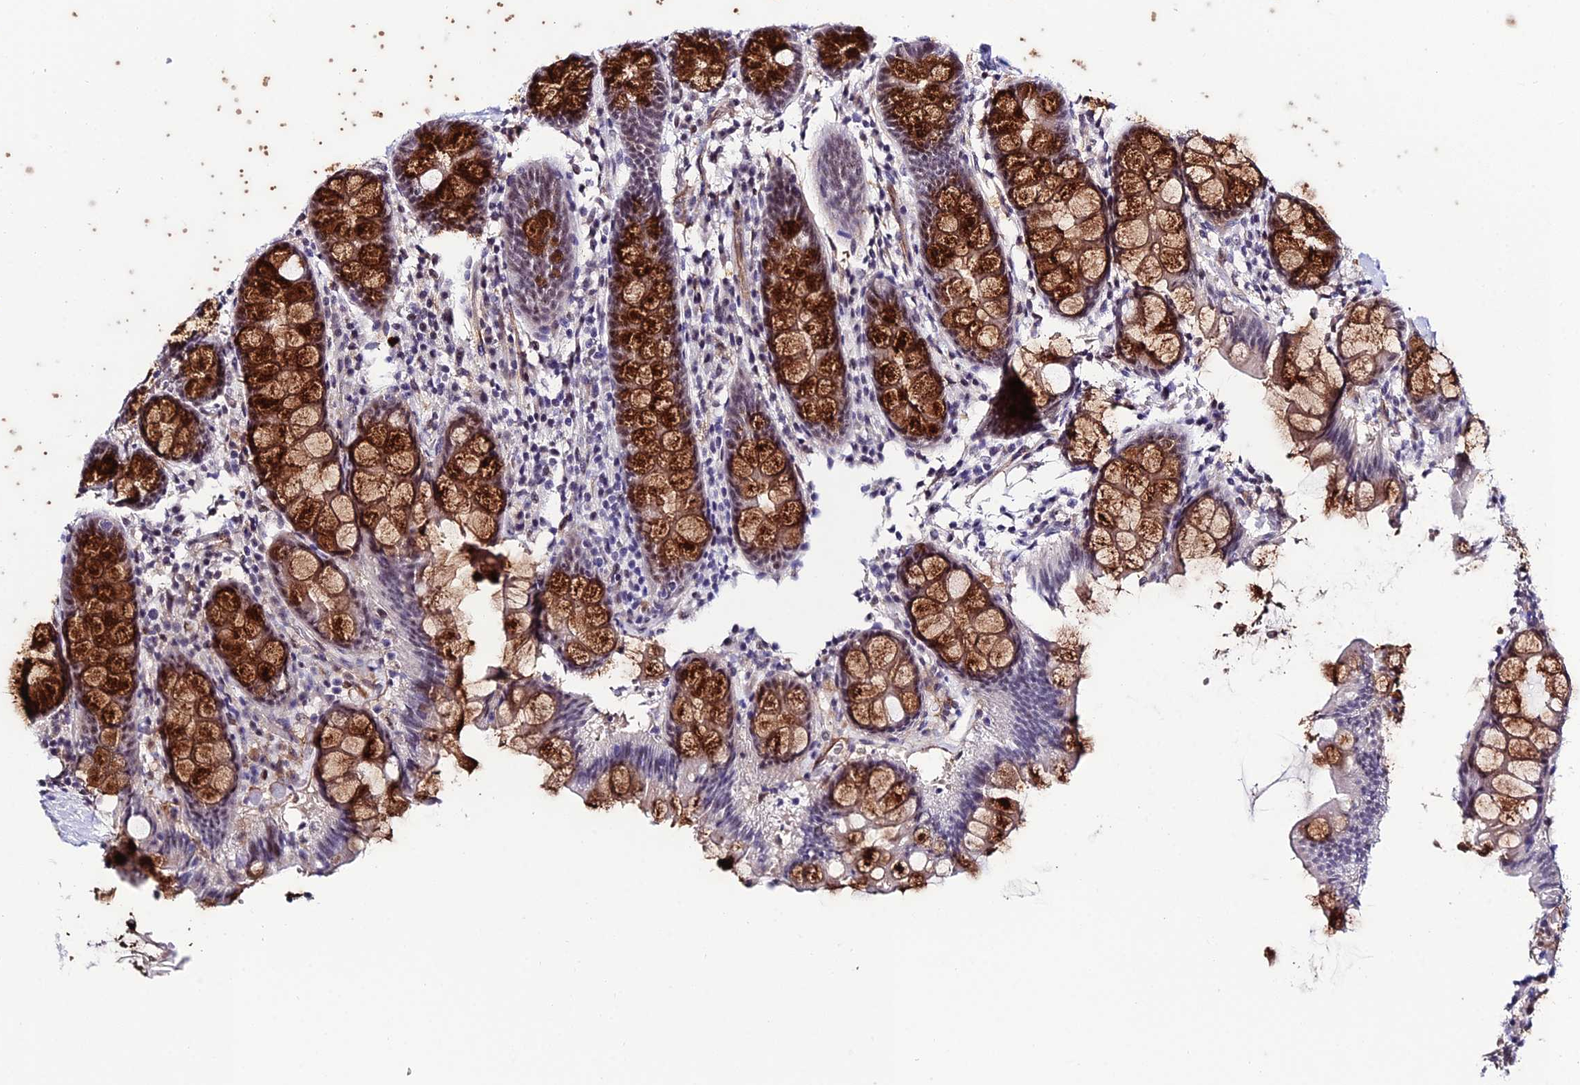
{"staining": {"intensity": "moderate", "quantity": ">75%", "location": "cytoplasmic/membranous"}, "tissue": "colon", "cell_type": "Endothelial cells", "image_type": "normal", "snomed": [{"axis": "morphology", "description": "Normal tissue, NOS"}, {"axis": "topography", "description": "Colon"}], "caption": "Protein staining of unremarkable colon shows moderate cytoplasmic/membranous expression in about >75% of endothelial cells. (DAB IHC, brown staining for protein, blue staining for nuclei).", "gene": "SYT15B", "patient": {"sex": "female", "age": 79}}